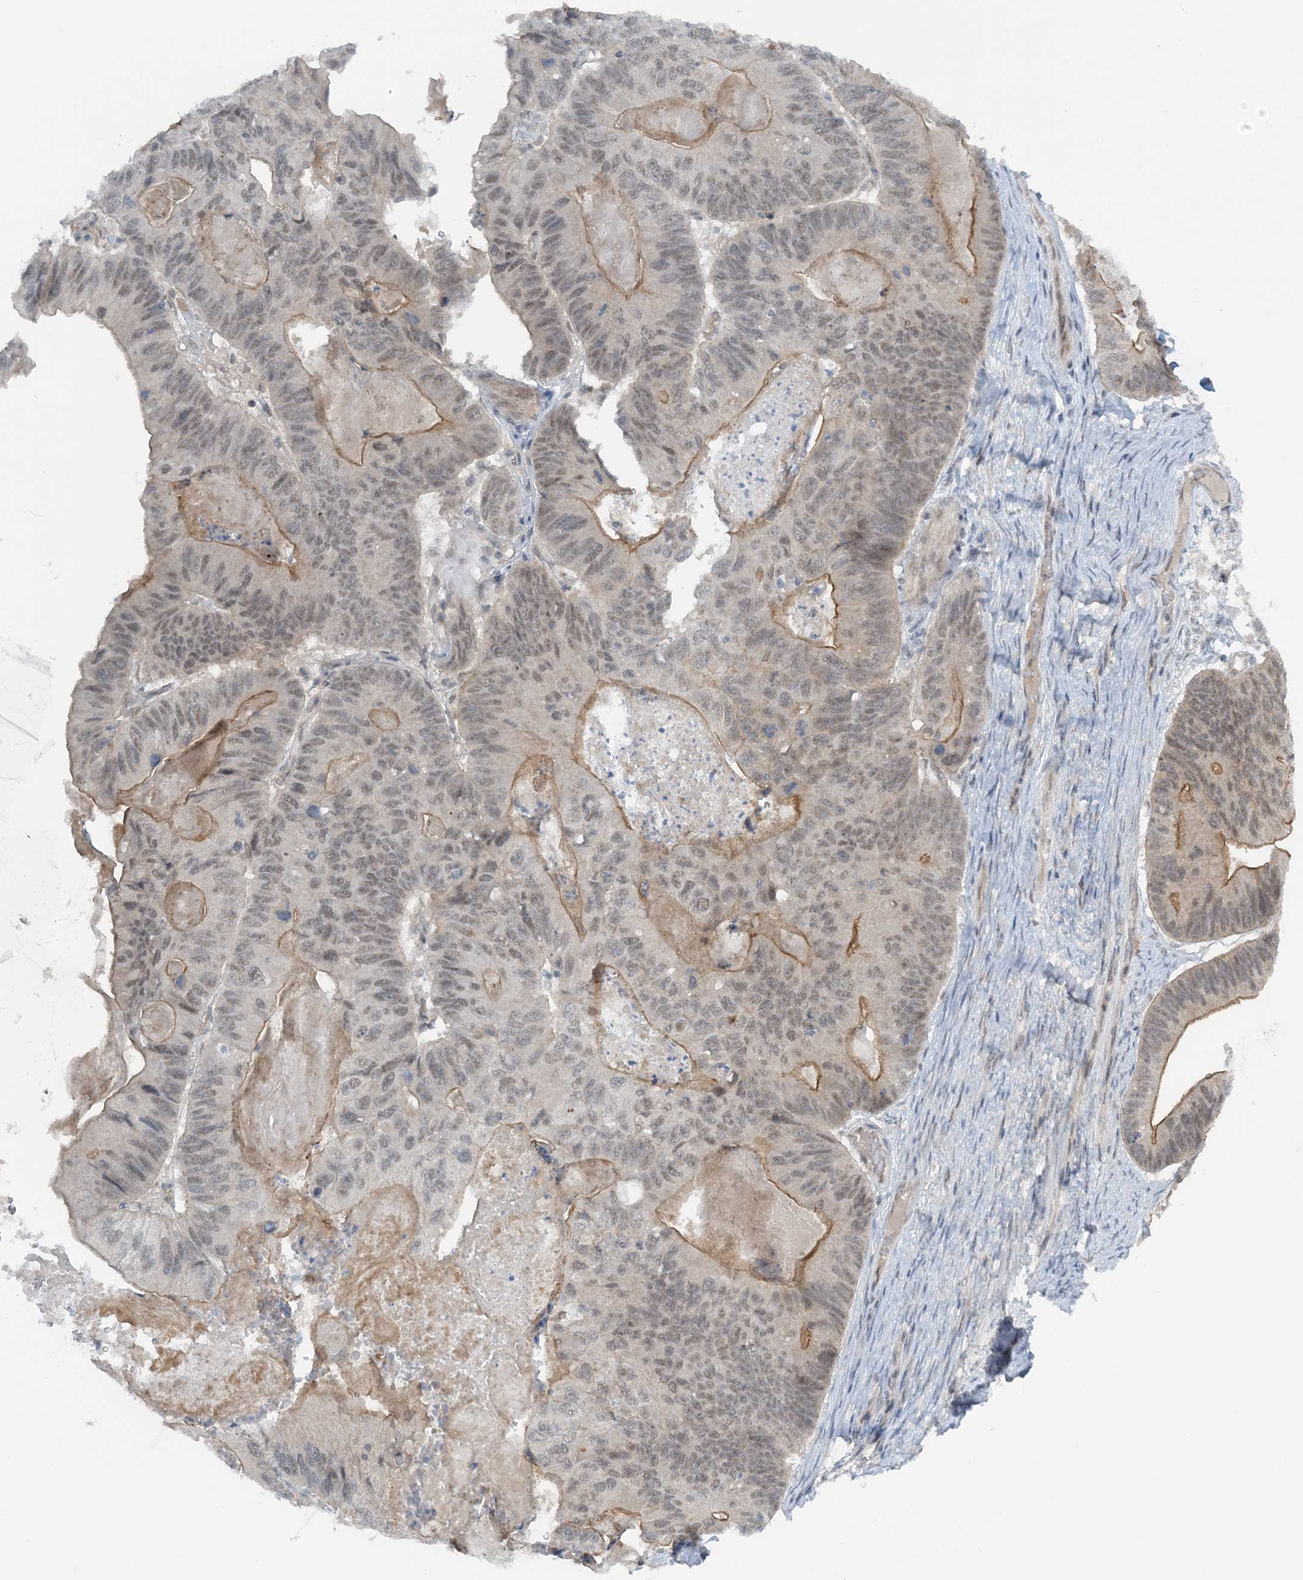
{"staining": {"intensity": "moderate", "quantity": "25%-75%", "location": "cytoplasmic/membranous"}, "tissue": "ovarian cancer", "cell_type": "Tumor cells", "image_type": "cancer", "snomed": [{"axis": "morphology", "description": "Cystadenocarcinoma, mucinous, NOS"}, {"axis": "topography", "description": "Ovary"}], "caption": "Moderate cytoplasmic/membranous protein positivity is appreciated in approximately 25%-75% of tumor cells in ovarian mucinous cystadenocarcinoma.", "gene": "ATP11A", "patient": {"sex": "female", "age": 61}}